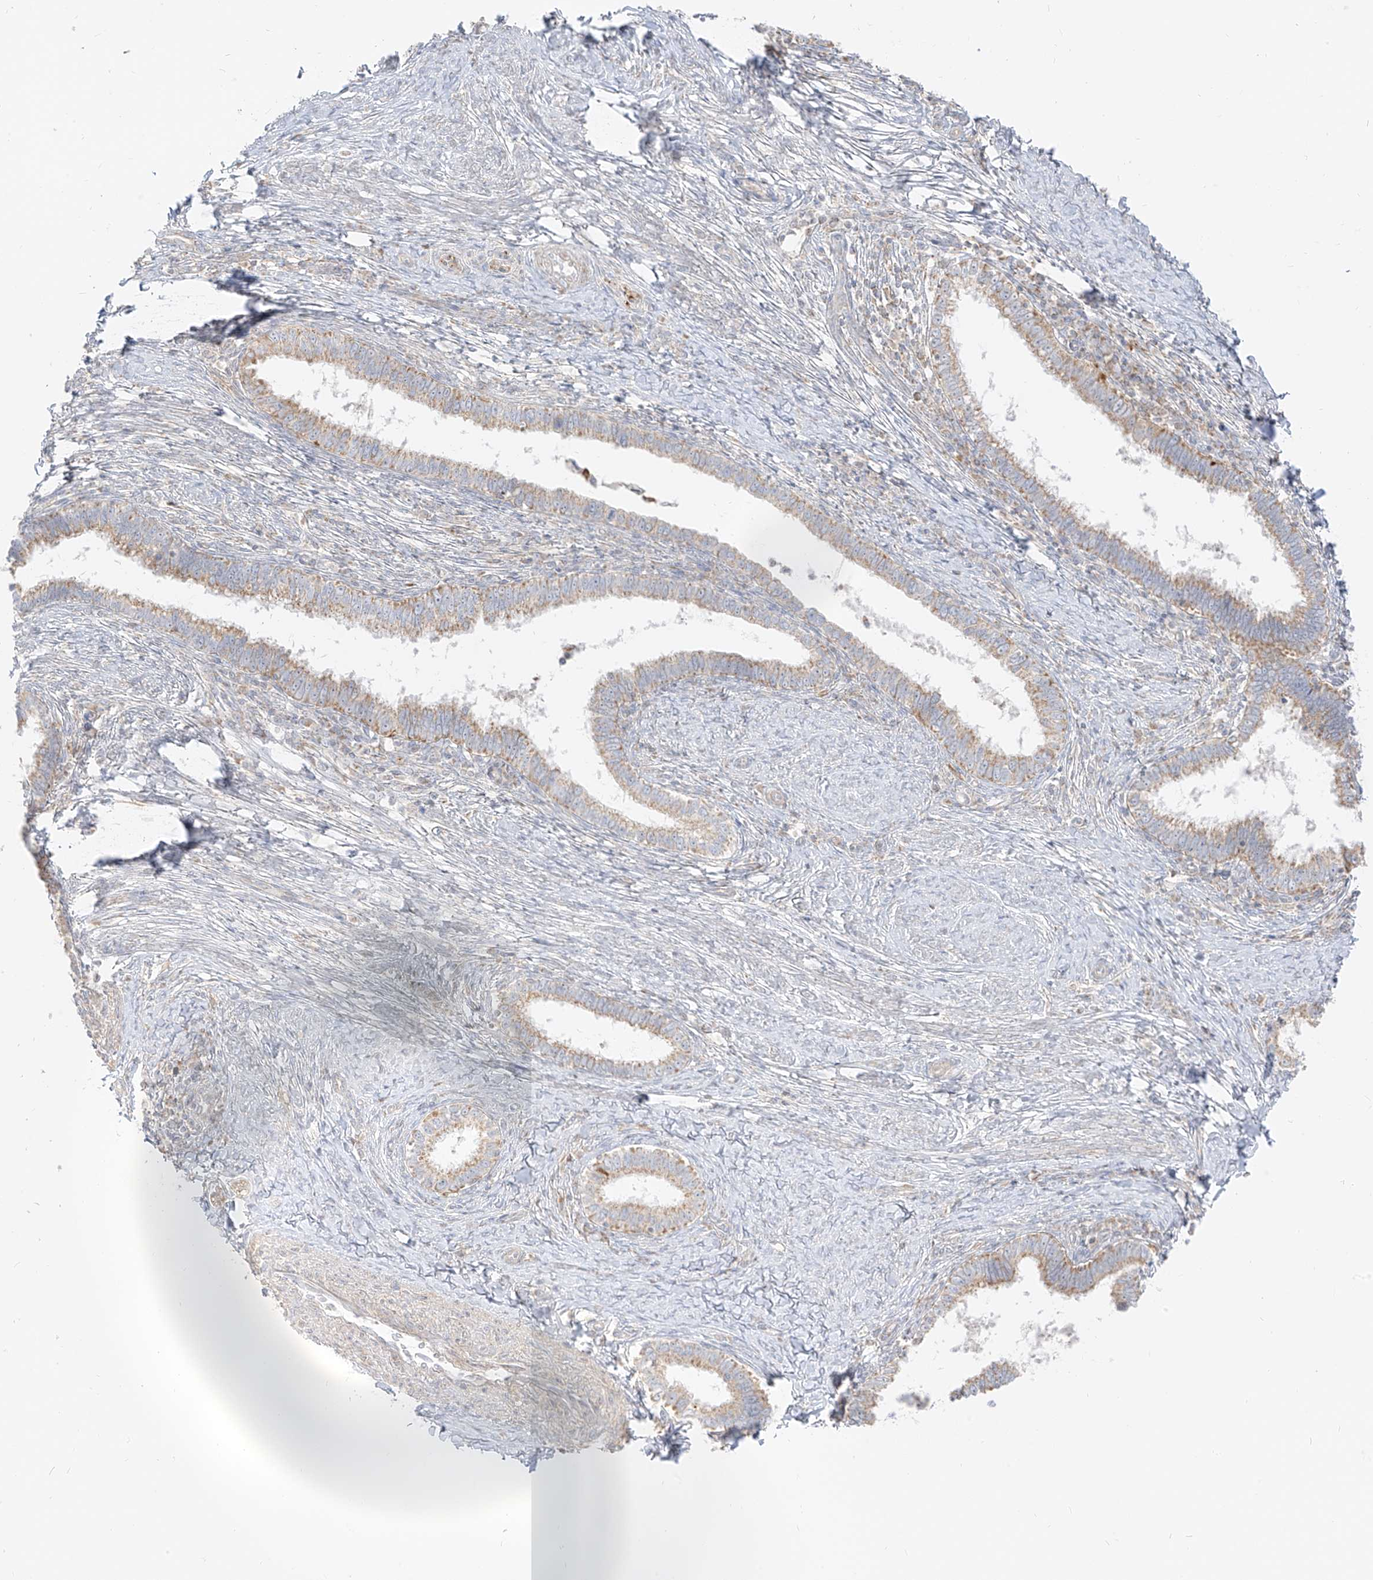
{"staining": {"intensity": "weak", "quantity": ">75%", "location": "cytoplasmic/membranous"}, "tissue": "cervical cancer", "cell_type": "Tumor cells", "image_type": "cancer", "snomed": [{"axis": "morphology", "description": "Adenocarcinoma, NOS"}, {"axis": "topography", "description": "Cervix"}], "caption": "About >75% of tumor cells in cervical adenocarcinoma reveal weak cytoplasmic/membranous protein positivity as visualized by brown immunohistochemical staining.", "gene": "ZIM3", "patient": {"sex": "female", "age": 36}}